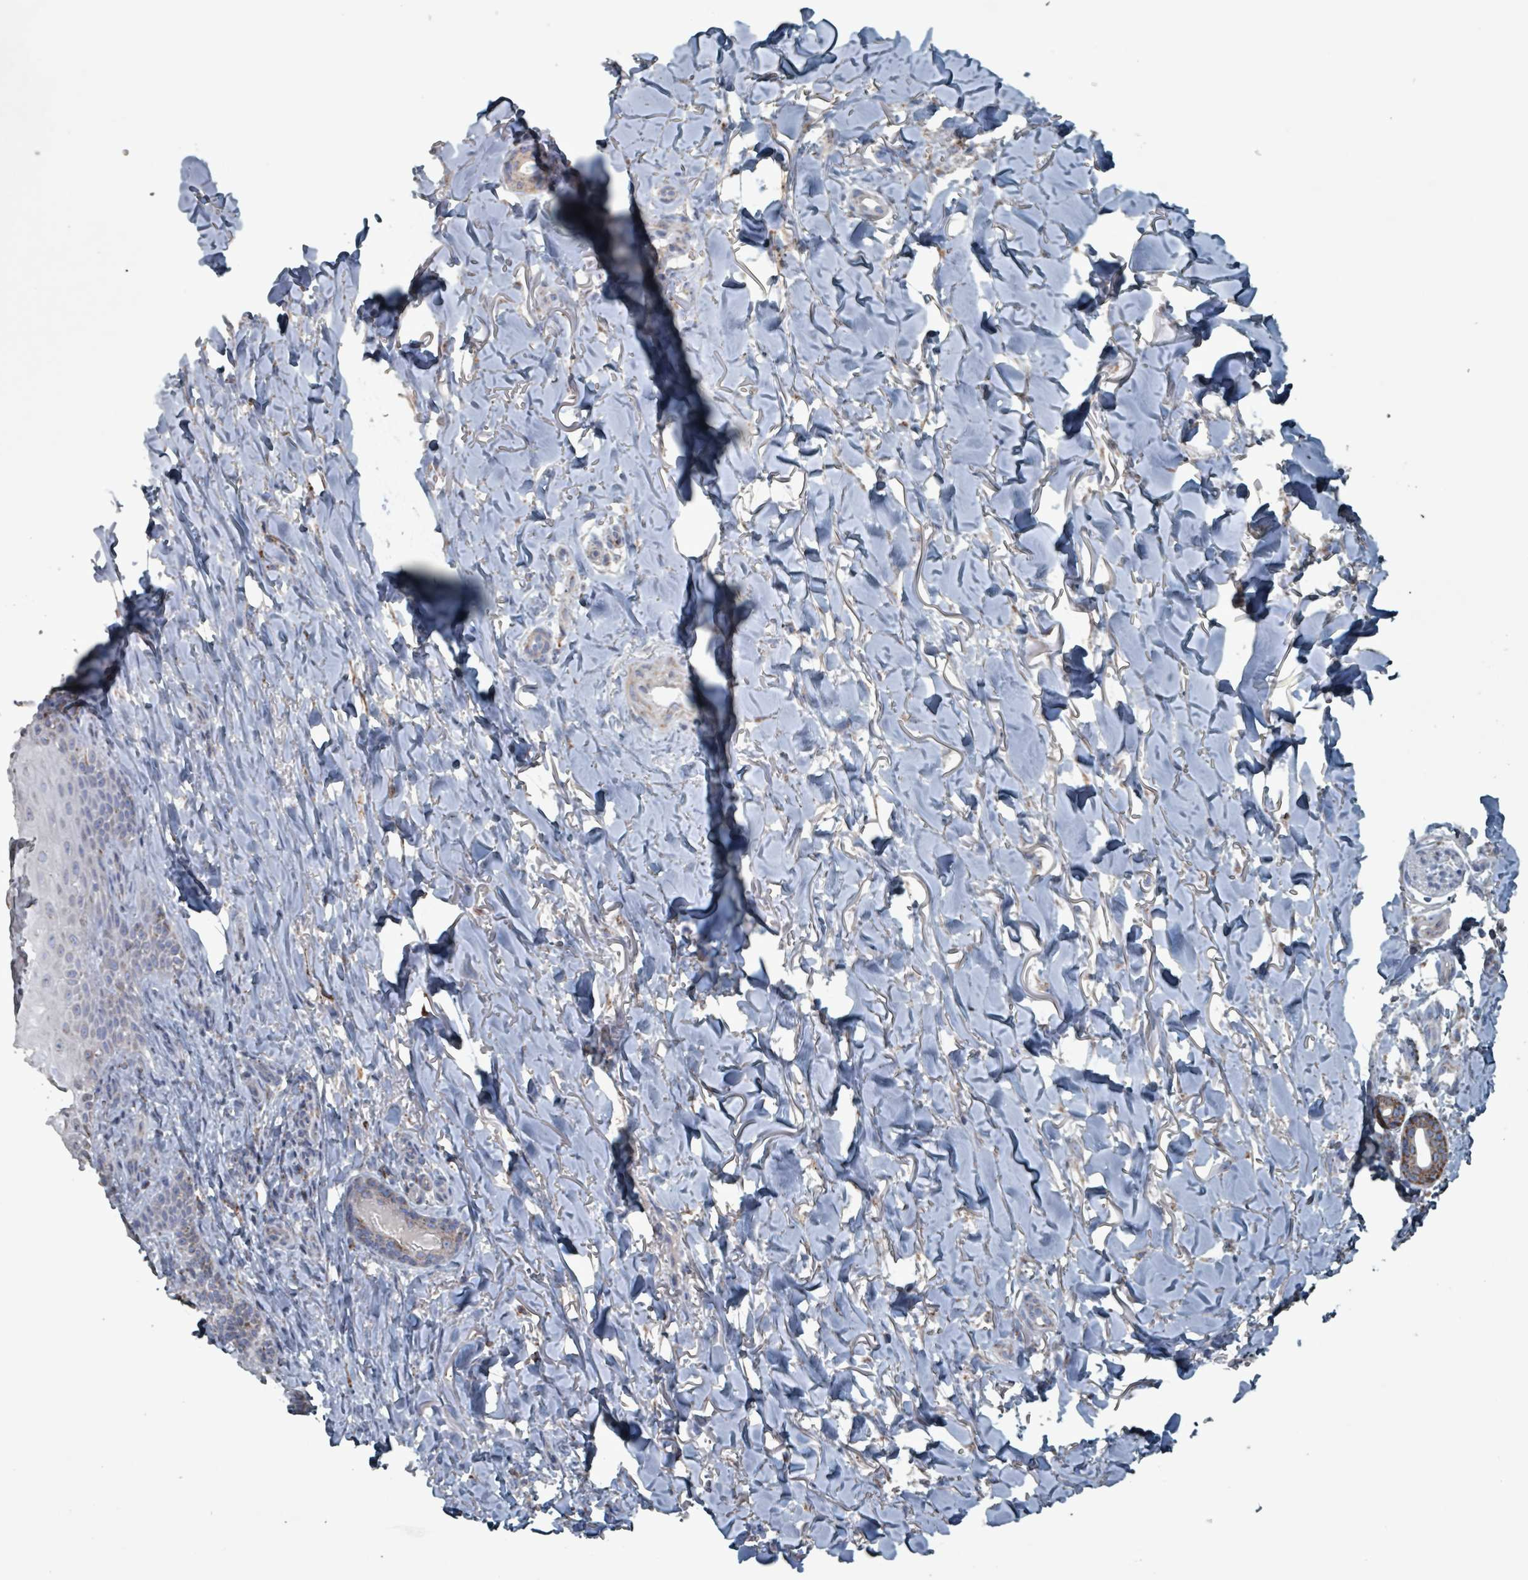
{"staining": {"intensity": "moderate", "quantity": "<25%", "location": "cytoplasmic/membranous"}, "tissue": "skin", "cell_type": "Fibroblasts", "image_type": "normal", "snomed": [{"axis": "morphology", "description": "Normal tissue, NOS"}, {"axis": "topography", "description": "Skin"}], "caption": "Immunohistochemistry (IHC) of unremarkable human skin demonstrates low levels of moderate cytoplasmic/membranous staining in approximately <25% of fibroblasts. The protein of interest is shown in brown color, while the nuclei are stained blue.", "gene": "ABHD18", "patient": {"sex": "male", "age": 81}}